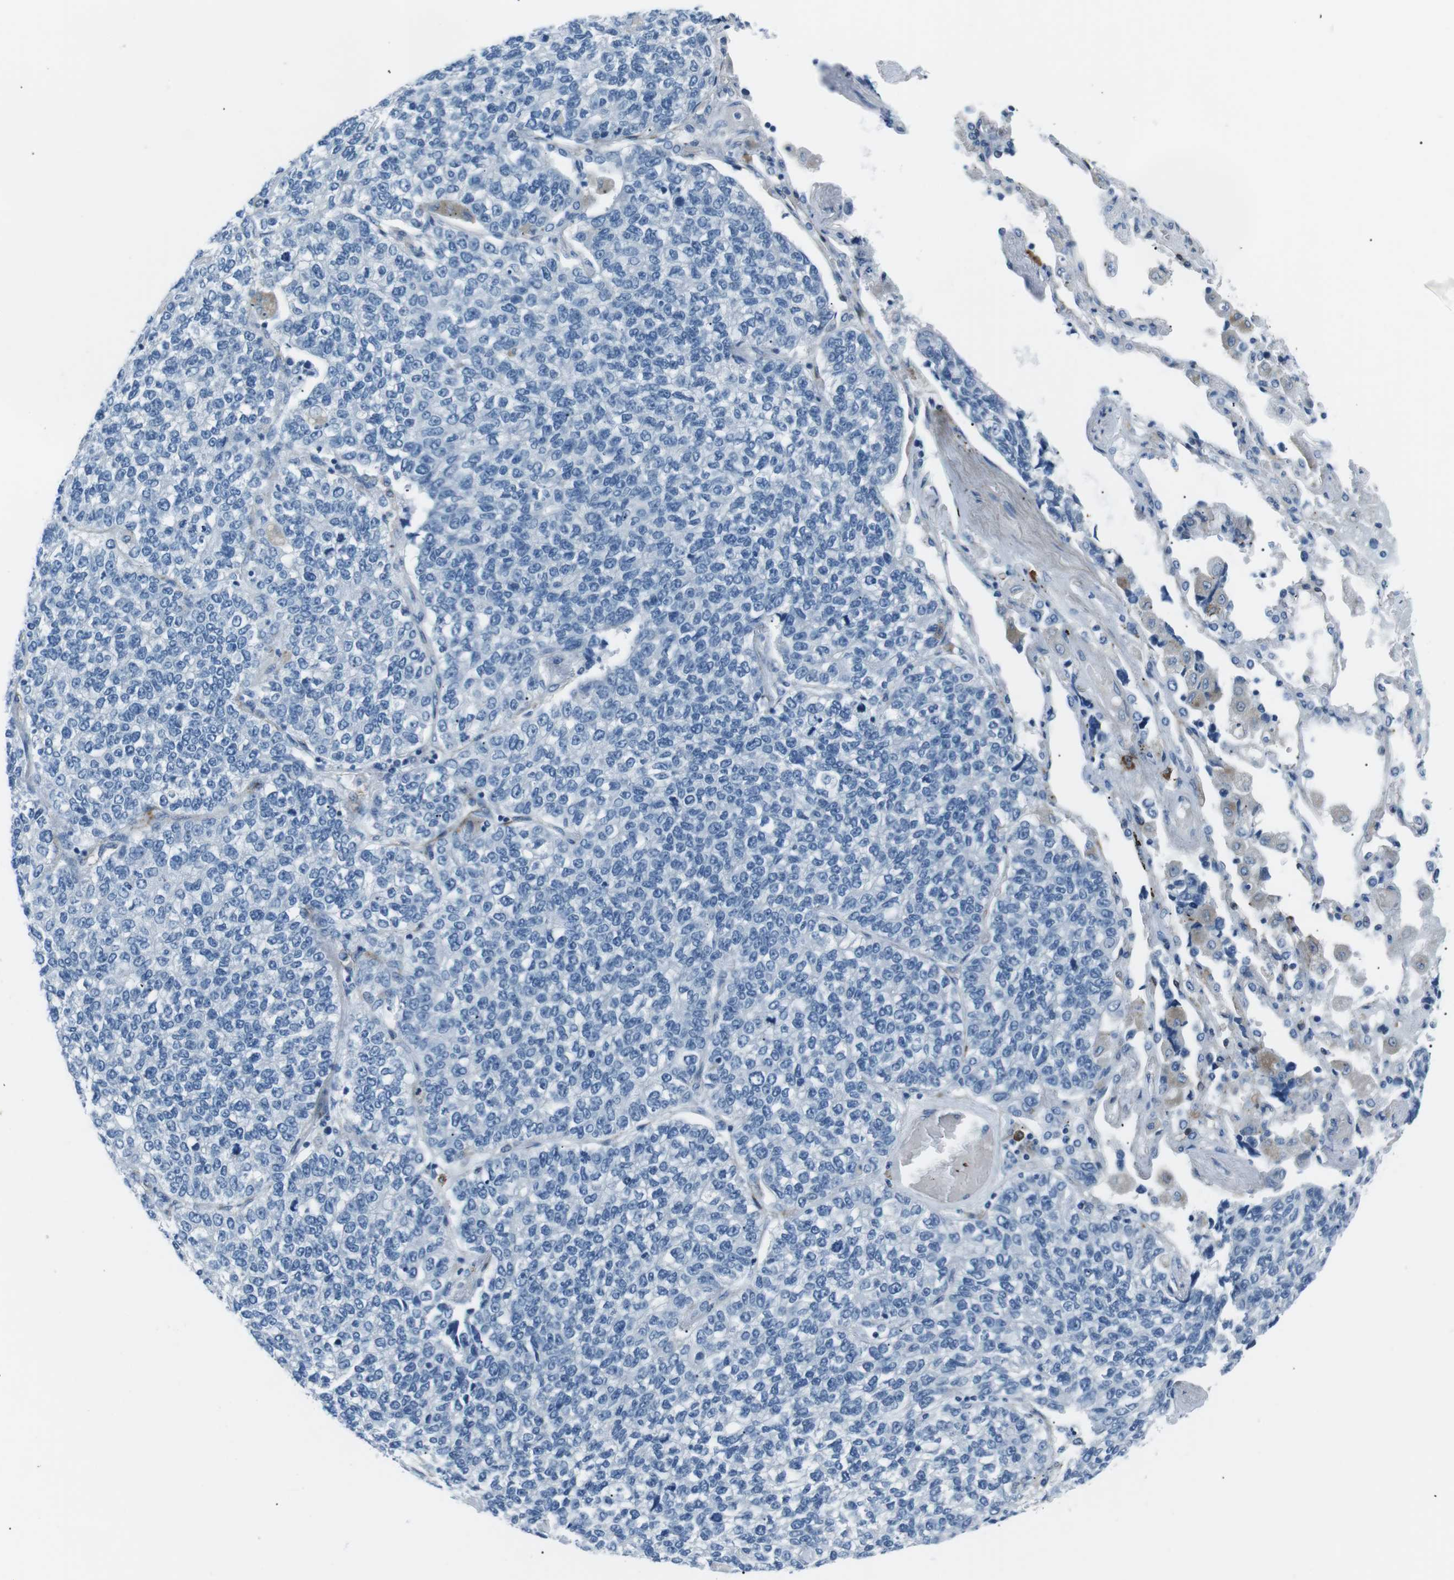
{"staining": {"intensity": "negative", "quantity": "none", "location": "none"}, "tissue": "lung cancer", "cell_type": "Tumor cells", "image_type": "cancer", "snomed": [{"axis": "morphology", "description": "Adenocarcinoma, NOS"}, {"axis": "topography", "description": "Lung"}], "caption": "Protein analysis of lung cancer displays no significant positivity in tumor cells.", "gene": "CSF2RA", "patient": {"sex": "male", "age": 49}}